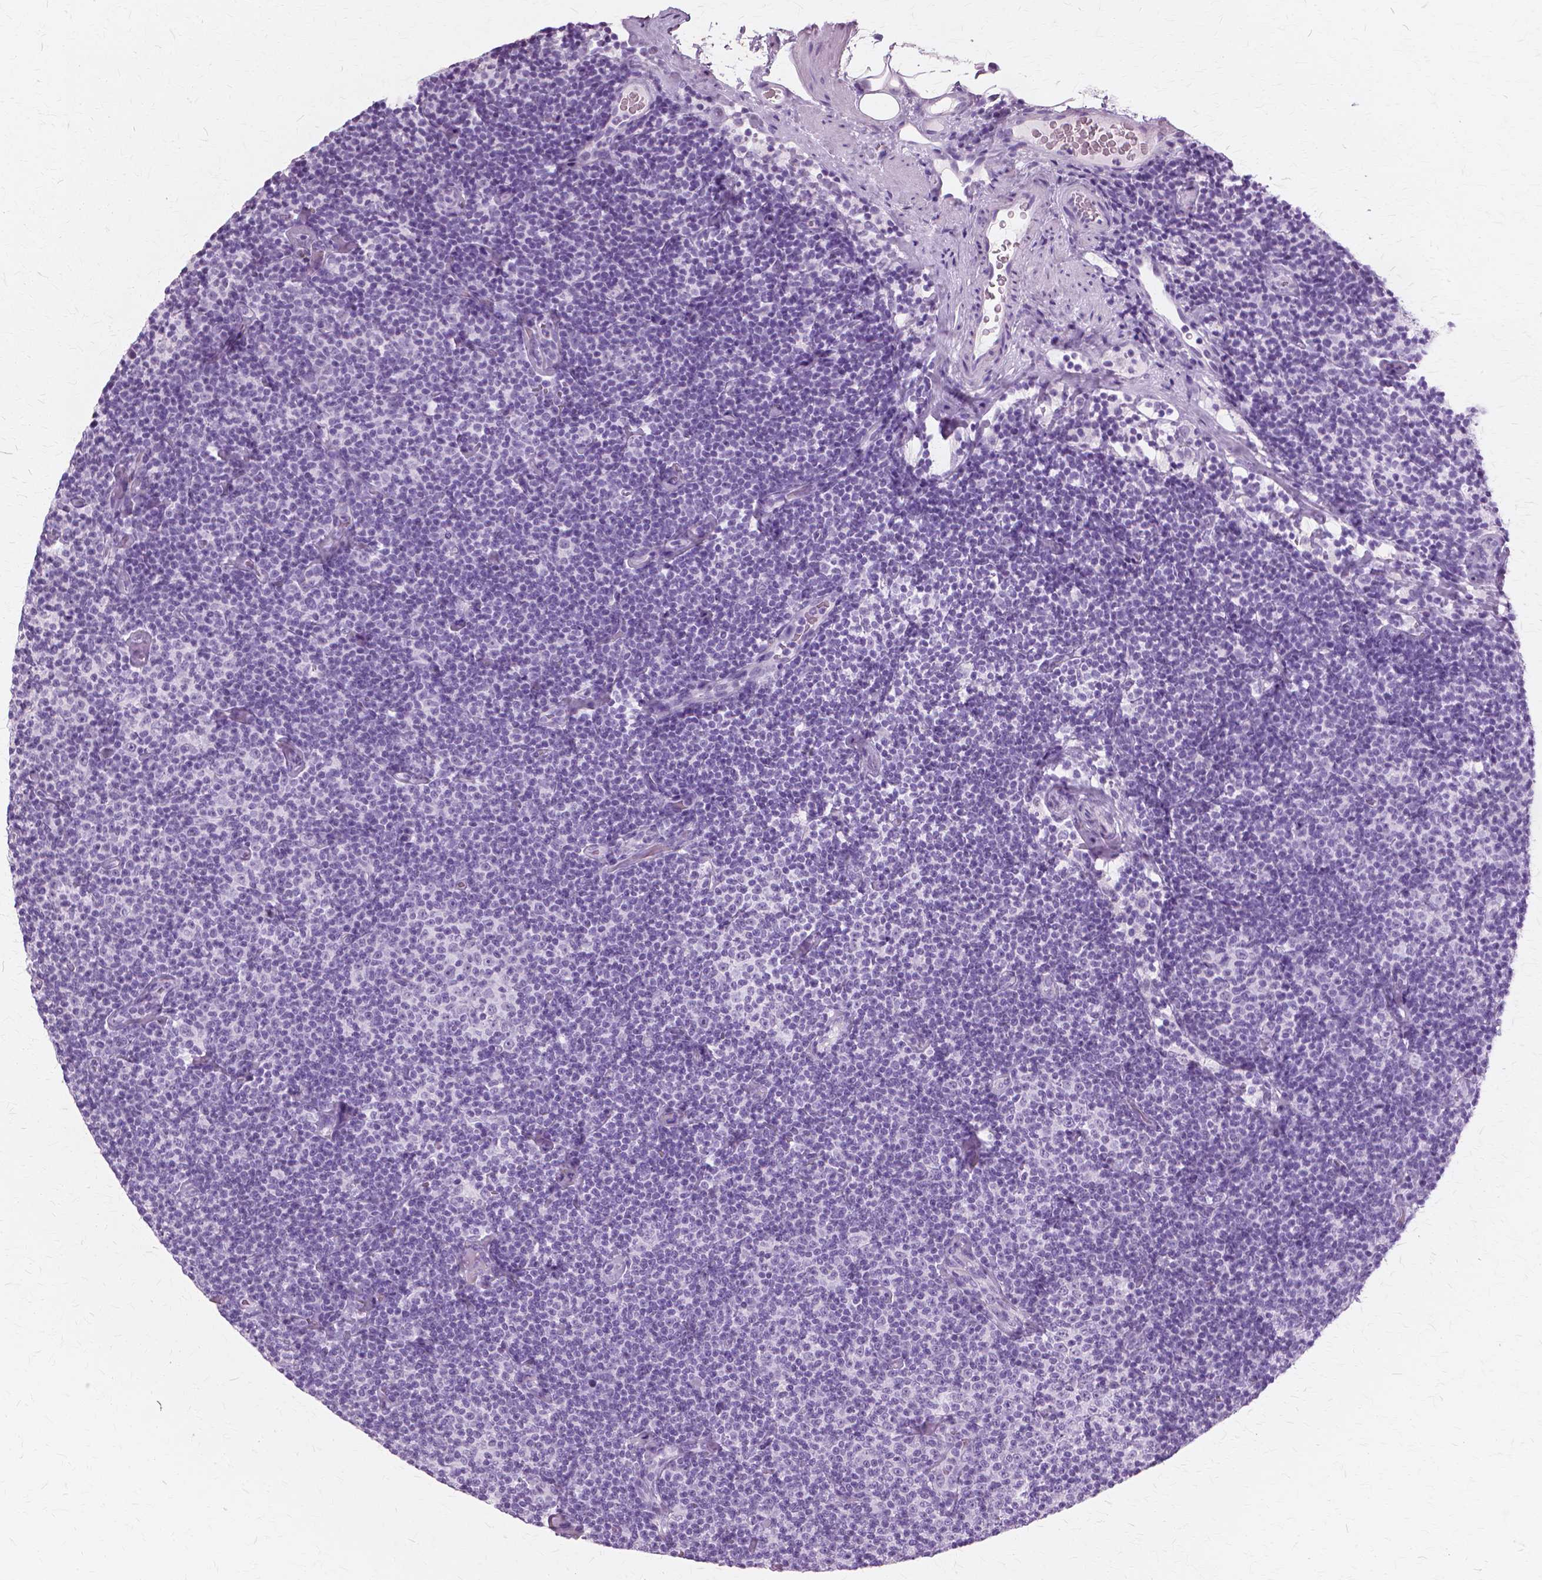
{"staining": {"intensity": "negative", "quantity": "none", "location": "none"}, "tissue": "lymphoma", "cell_type": "Tumor cells", "image_type": "cancer", "snomed": [{"axis": "morphology", "description": "Malignant lymphoma, non-Hodgkin's type, Low grade"}, {"axis": "topography", "description": "Lymph node"}], "caption": "Human lymphoma stained for a protein using immunohistochemistry (IHC) shows no positivity in tumor cells.", "gene": "SFTPD", "patient": {"sex": "male", "age": 81}}